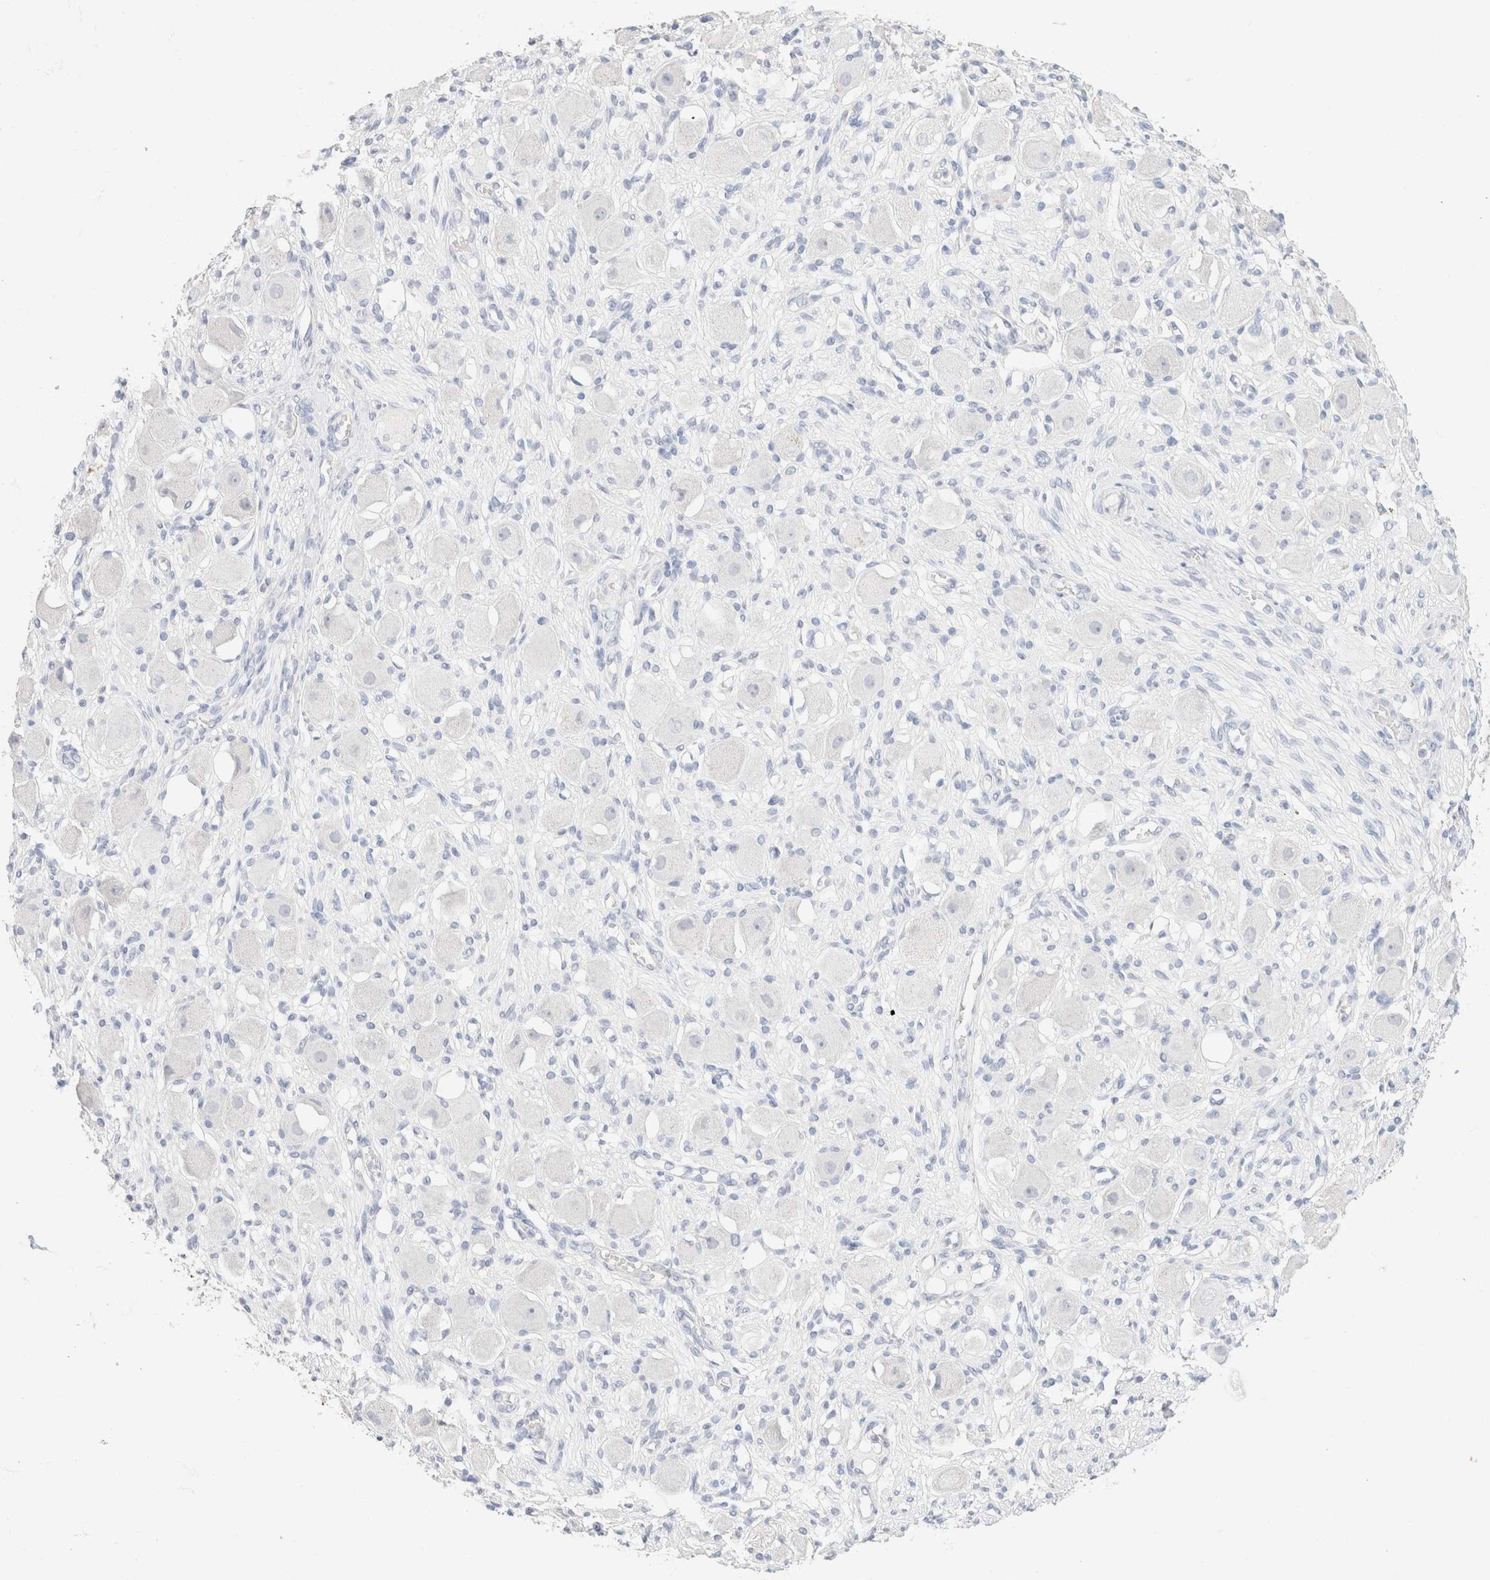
{"staining": {"intensity": "negative", "quantity": "none", "location": "none"}, "tissue": "adipose tissue", "cell_type": "Adipocytes", "image_type": "normal", "snomed": [{"axis": "morphology", "description": "Normal tissue, NOS"}, {"axis": "topography", "description": "Kidney"}, {"axis": "topography", "description": "Peripheral nerve tissue"}], "caption": "IHC of unremarkable adipose tissue displays no positivity in adipocytes.", "gene": "CA12", "patient": {"sex": "male", "age": 7}}